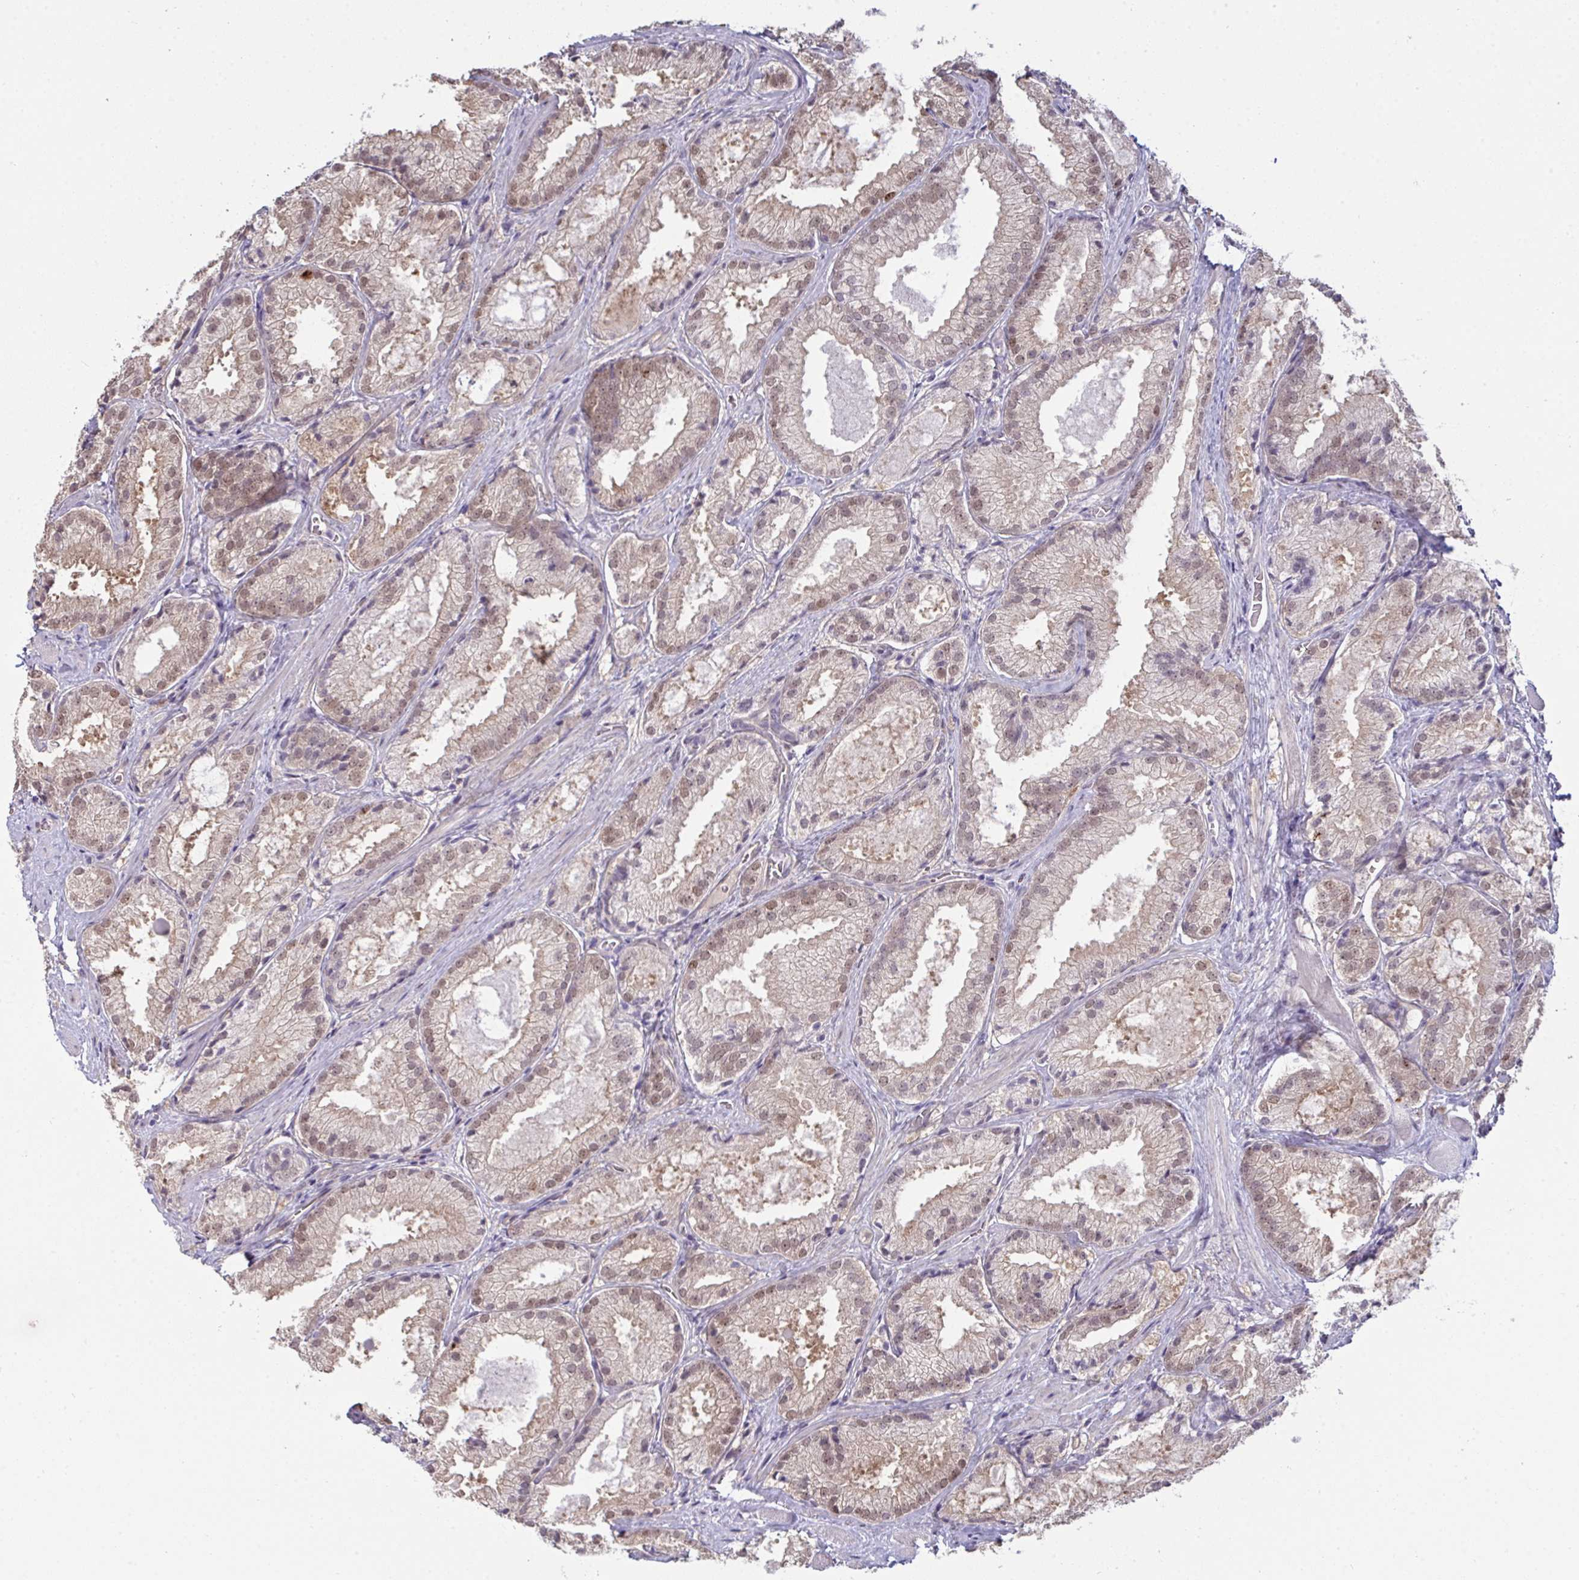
{"staining": {"intensity": "weak", "quantity": ">75%", "location": "cytoplasmic/membranous,nuclear"}, "tissue": "prostate cancer", "cell_type": "Tumor cells", "image_type": "cancer", "snomed": [{"axis": "morphology", "description": "Adenocarcinoma, High grade"}, {"axis": "topography", "description": "Prostate"}], "caption": "Prostate cancer (high-grade adenocarcinoma) stained with a protein marker shows weak staining in tumor cells.", "gene": "SETD7", "patient": {"sex": "male", "age": 68}}